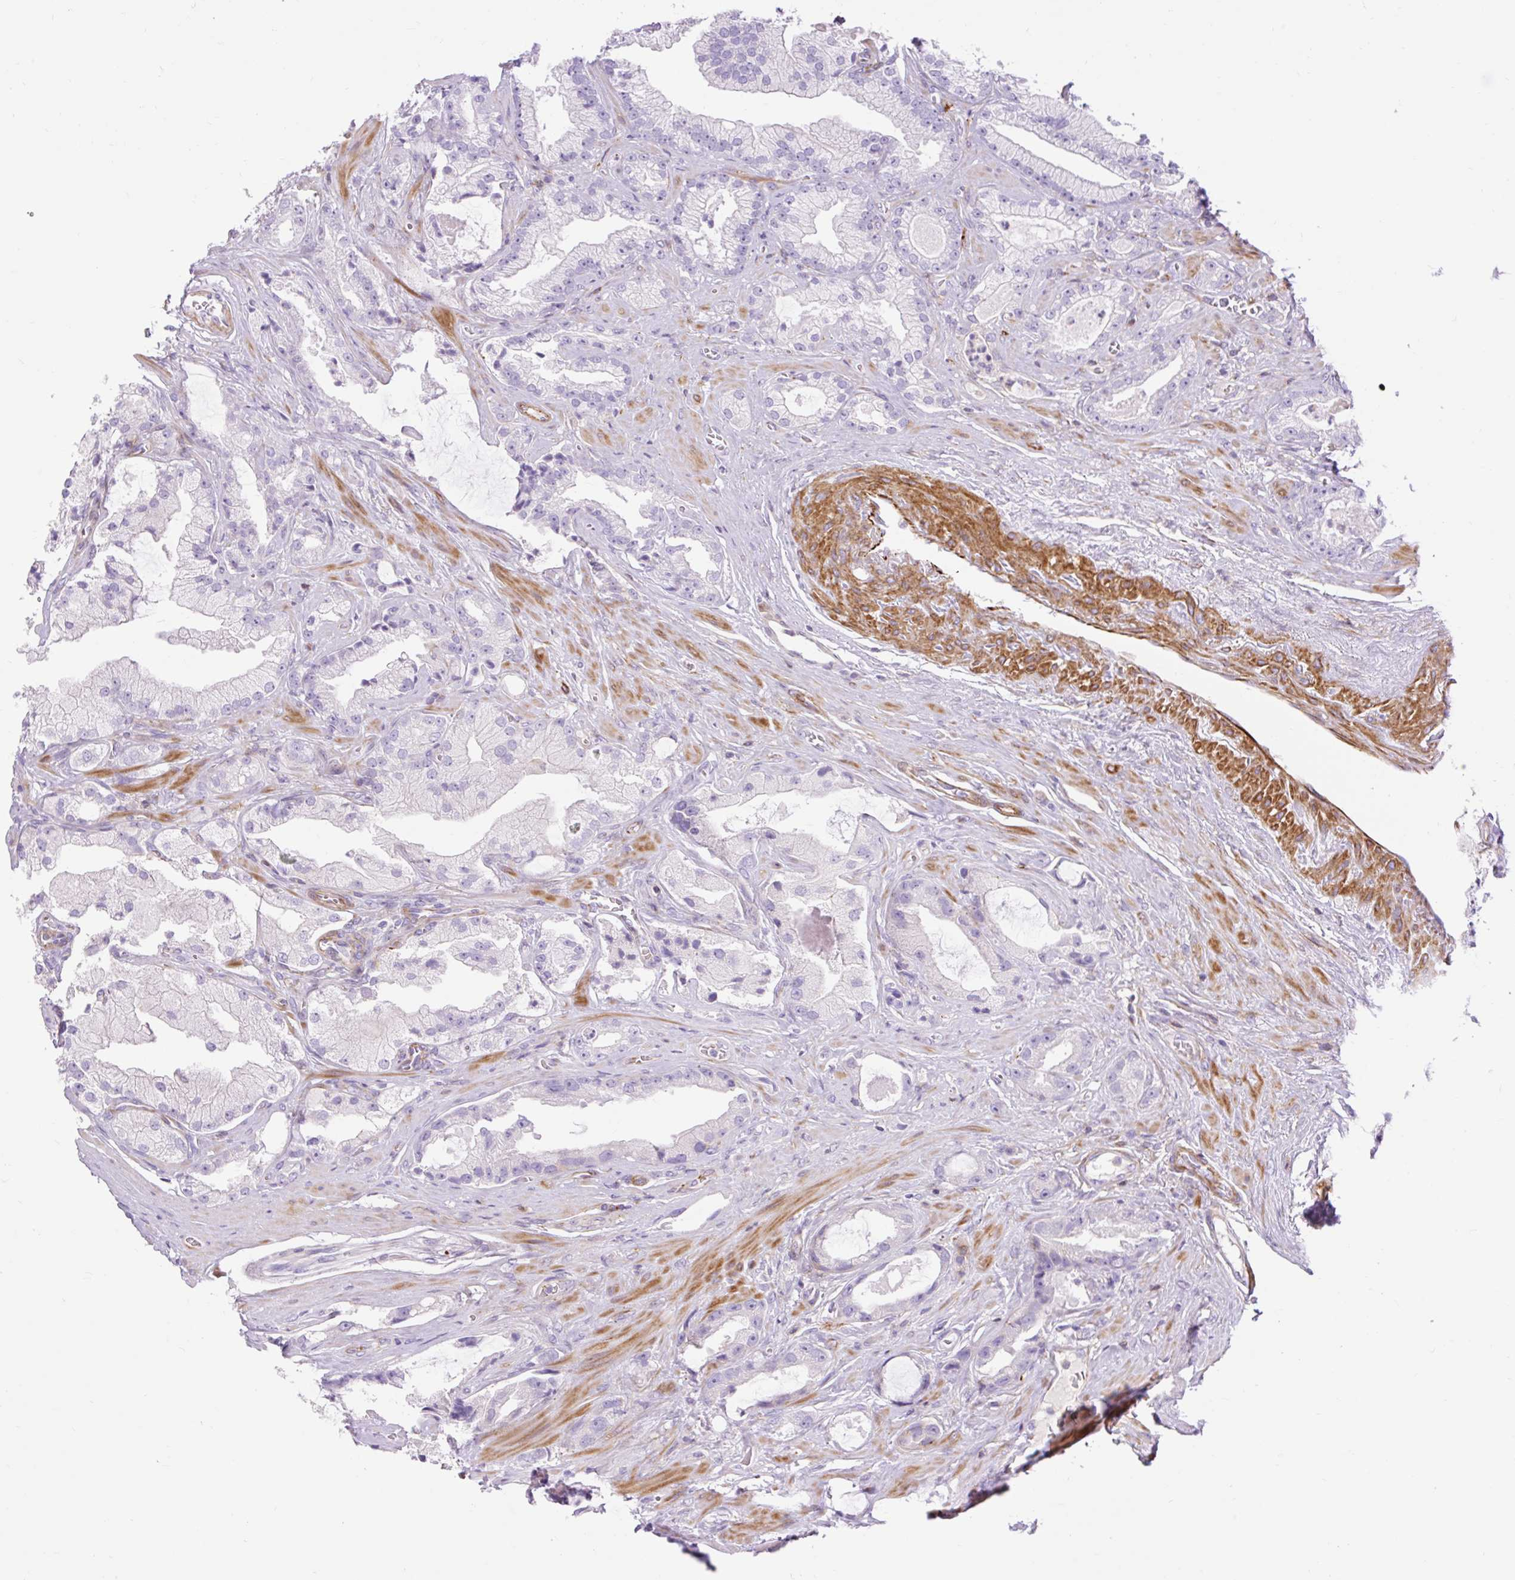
{"staining": {"intensity": "negative", "quantity": "none", "location": "none"}, "tissue": "prostate cancer", "cell_type": "Tumor cells", "image_type": "cancer", "snomed": [{"axis": "morphology", "description": "Adenocarcinoma, High grade"}, {"axis": "topography", "description": "Prostate"}], "caption": "Immunohistochemistry (IHC) histopathology image of human prostate cancer stained for a protein (brown), which demonstrates no positivity in tumor cells.", "gene": "CORO7-PAM16", "patient": {"sex": "male", "age": 68}}